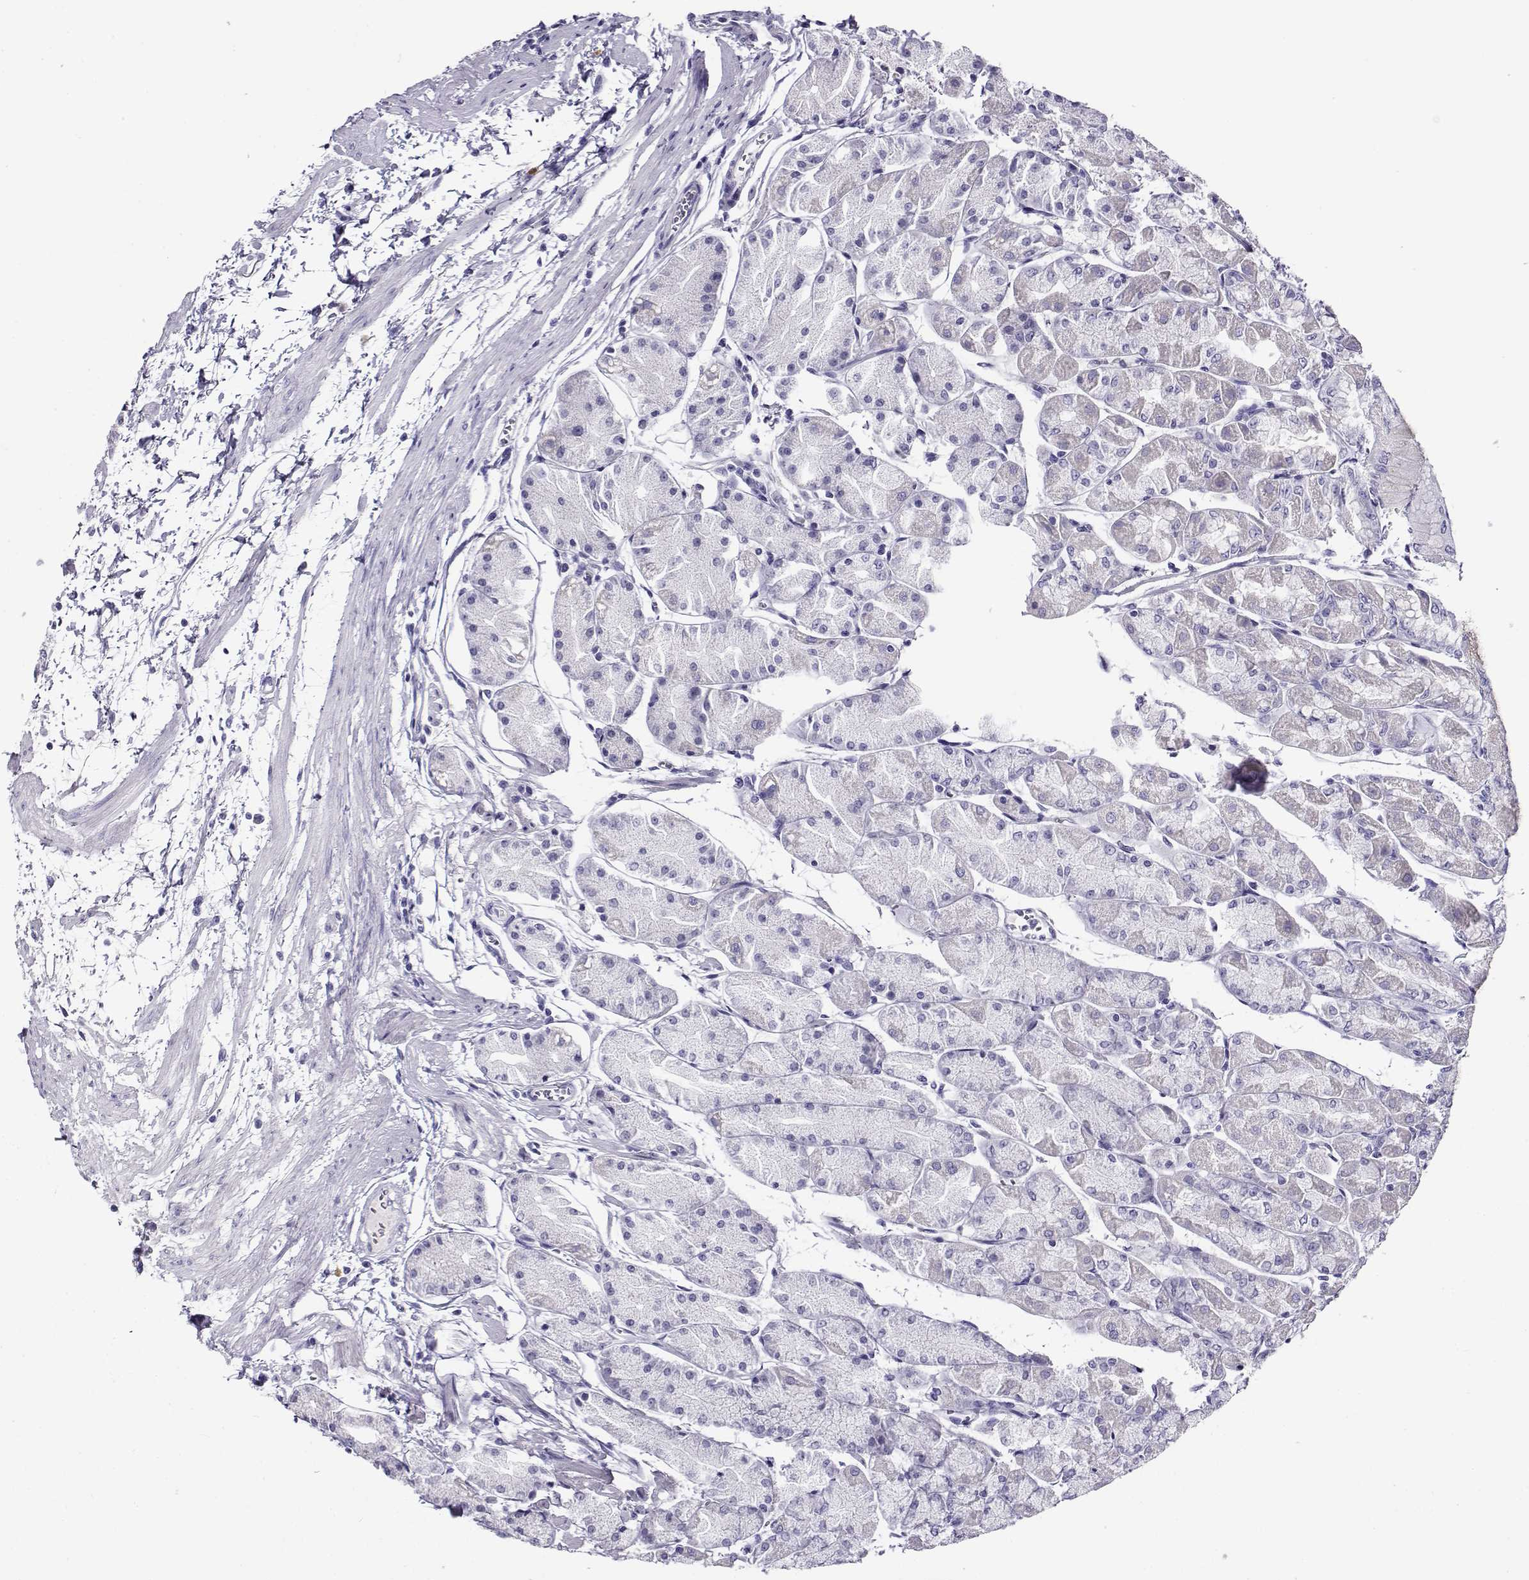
{"staining": {"intensity": "negative", "quantity": "none", "location": "none"}, "tissue": "stomach", "cell_type": "Glandular cells", "image_type": "normal", "snomed": [{"axis": "morphology", "description": "Normal tissue, NOS"}, {"axis": "topography", "description": "Stomach, upper"}], "caption": "Glandular cells show no significant positivity in normal stomach. The staining was performed using DAB to visualize the protein expression in brown, while the nuclei were stained in blue with hematoxylin (Magnification: 20x).", "gene": "CABS1", "patient": {"sex": "male", "age": 60}}